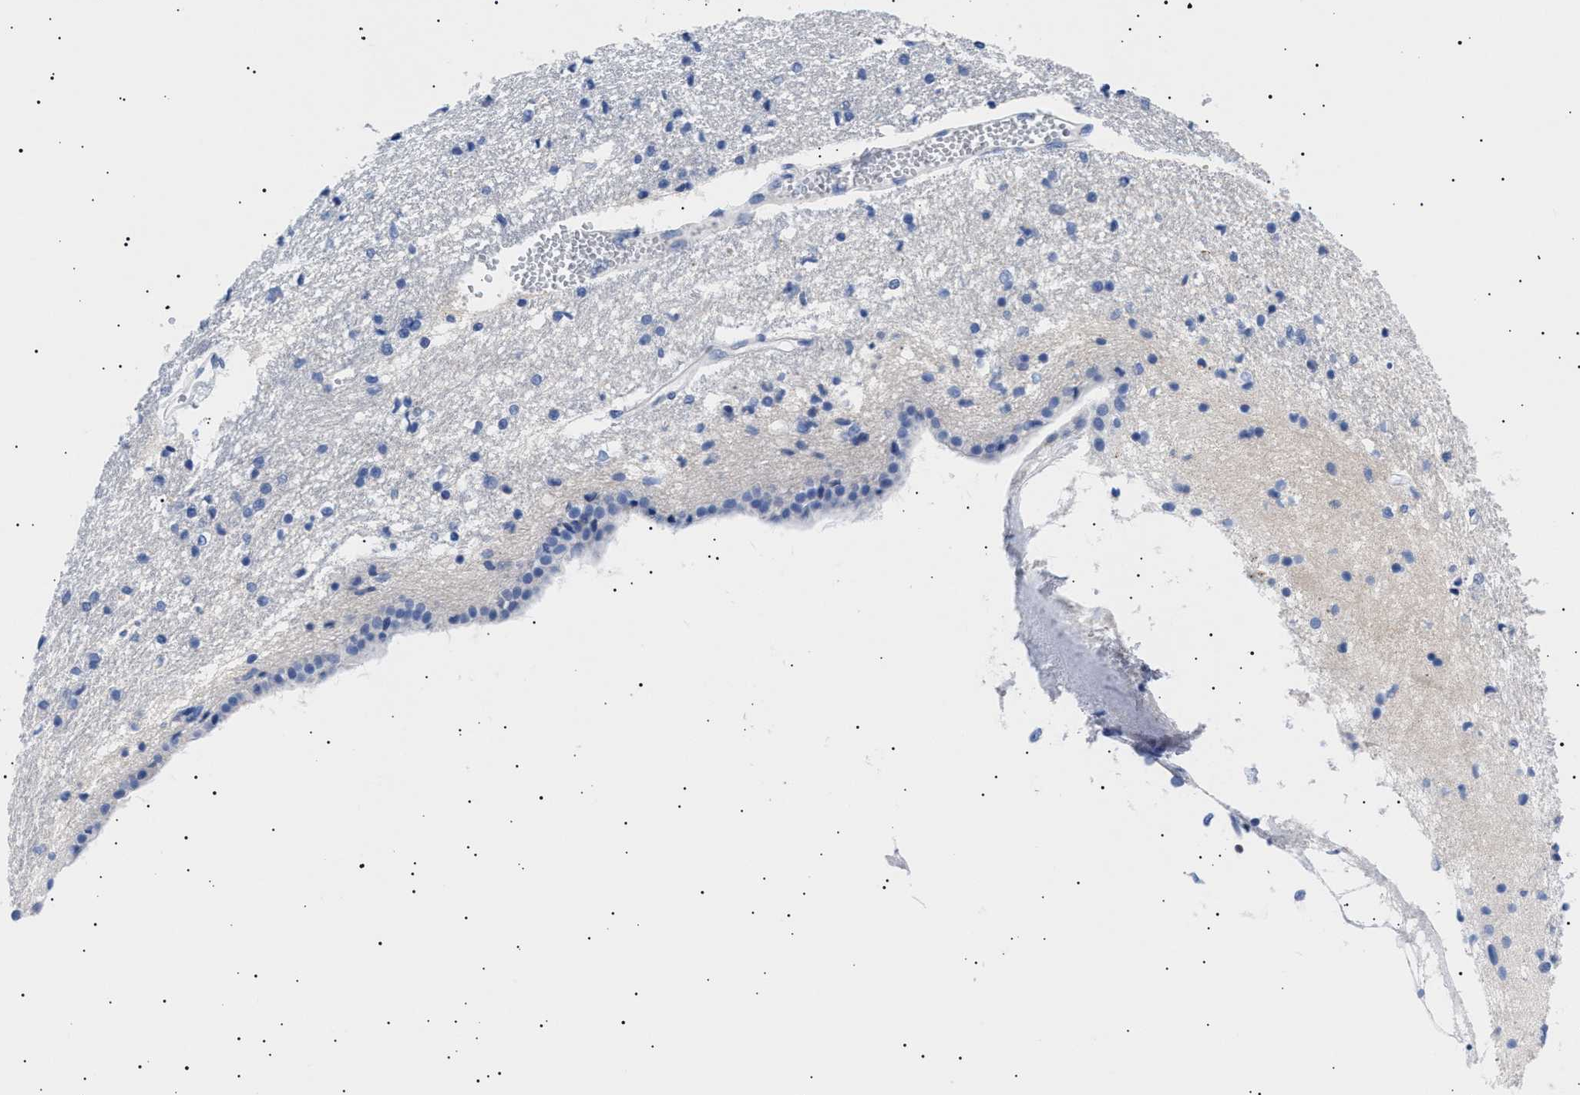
{"staining": {"intensity": "negative", "quantity": "none", "location": "none"}, "tissue": "caudate", "cell_type": "Glial cells", "image_type": "normal", "snomed": [{"axis": "morphology", "description": "Normal tissue, NOS"}, {"axis": "topography", "description": "Lateral ventricle wall"}], "caption": "Glial cells are negative for brown protein staining in normal caudate. Brightfield microscopy of immunohistochemistry stained with DAB (brown) and hematoxylin (blue), captured at high magnification.", "gene": "HEMGN", "patient": {"sex": "male", "age": 45}}